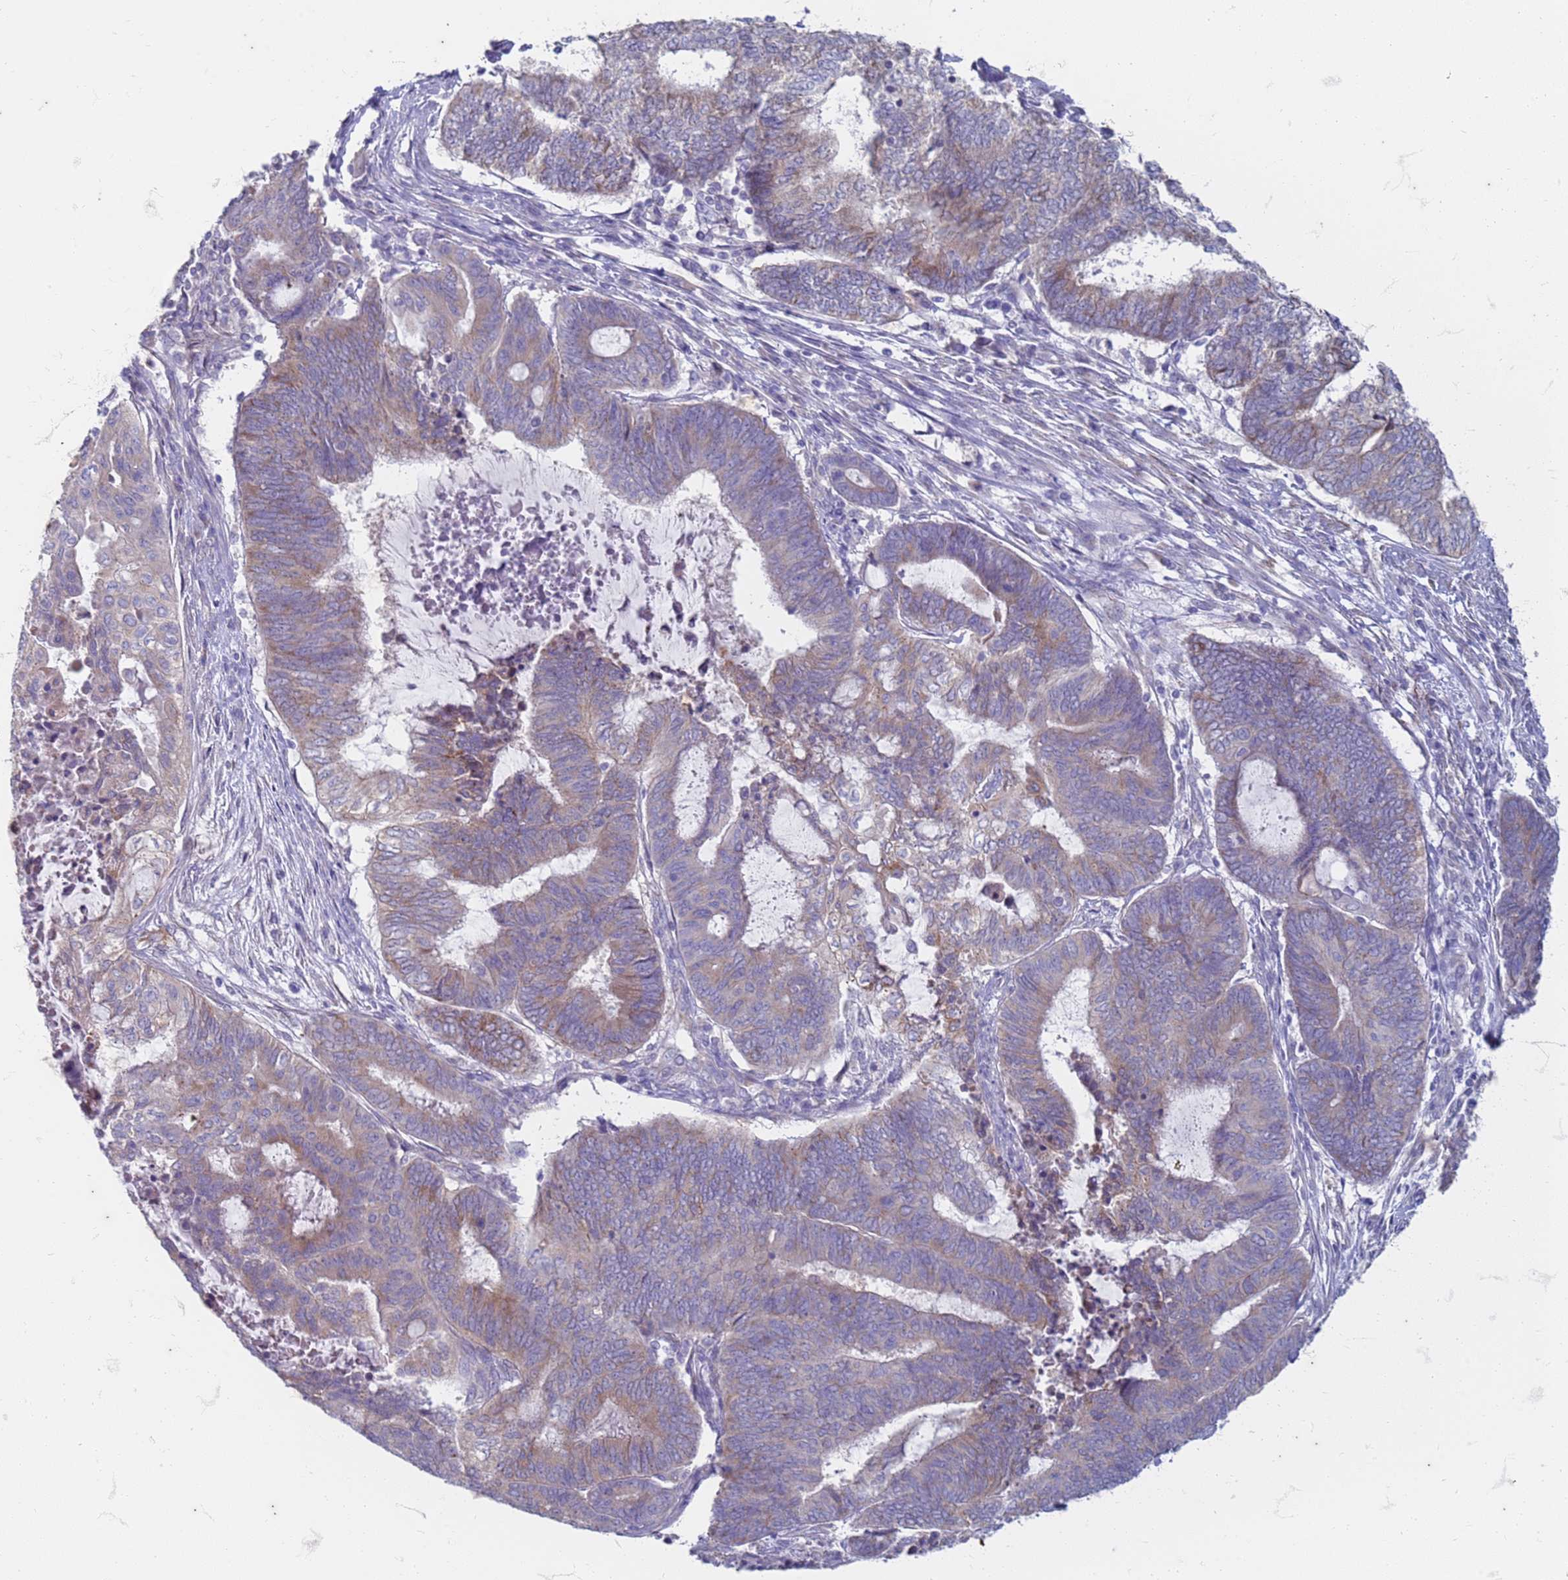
{"staining": {"intensity": "weak", "quantity": "<25%", "location": "cytoplasmic/membranous"}, "tissue": "endometrial cancer", "cell_type": "Tumor cells", "image_type": "cancer", "snomed": [{"axis": "morphology", "description": "Adenocarcinoma, NOS"}, {"axis": "topography", "description": "Uterus"}, {"axis": "topography", "description": "Endometrium"}], "caption": "Photomicrograph shows no protein positivity in tumor cells of endometrial cancer (adenocarcinoma) tissue.", "gene": "SUCO", "patient": {"sex": "female", "age": 70}}